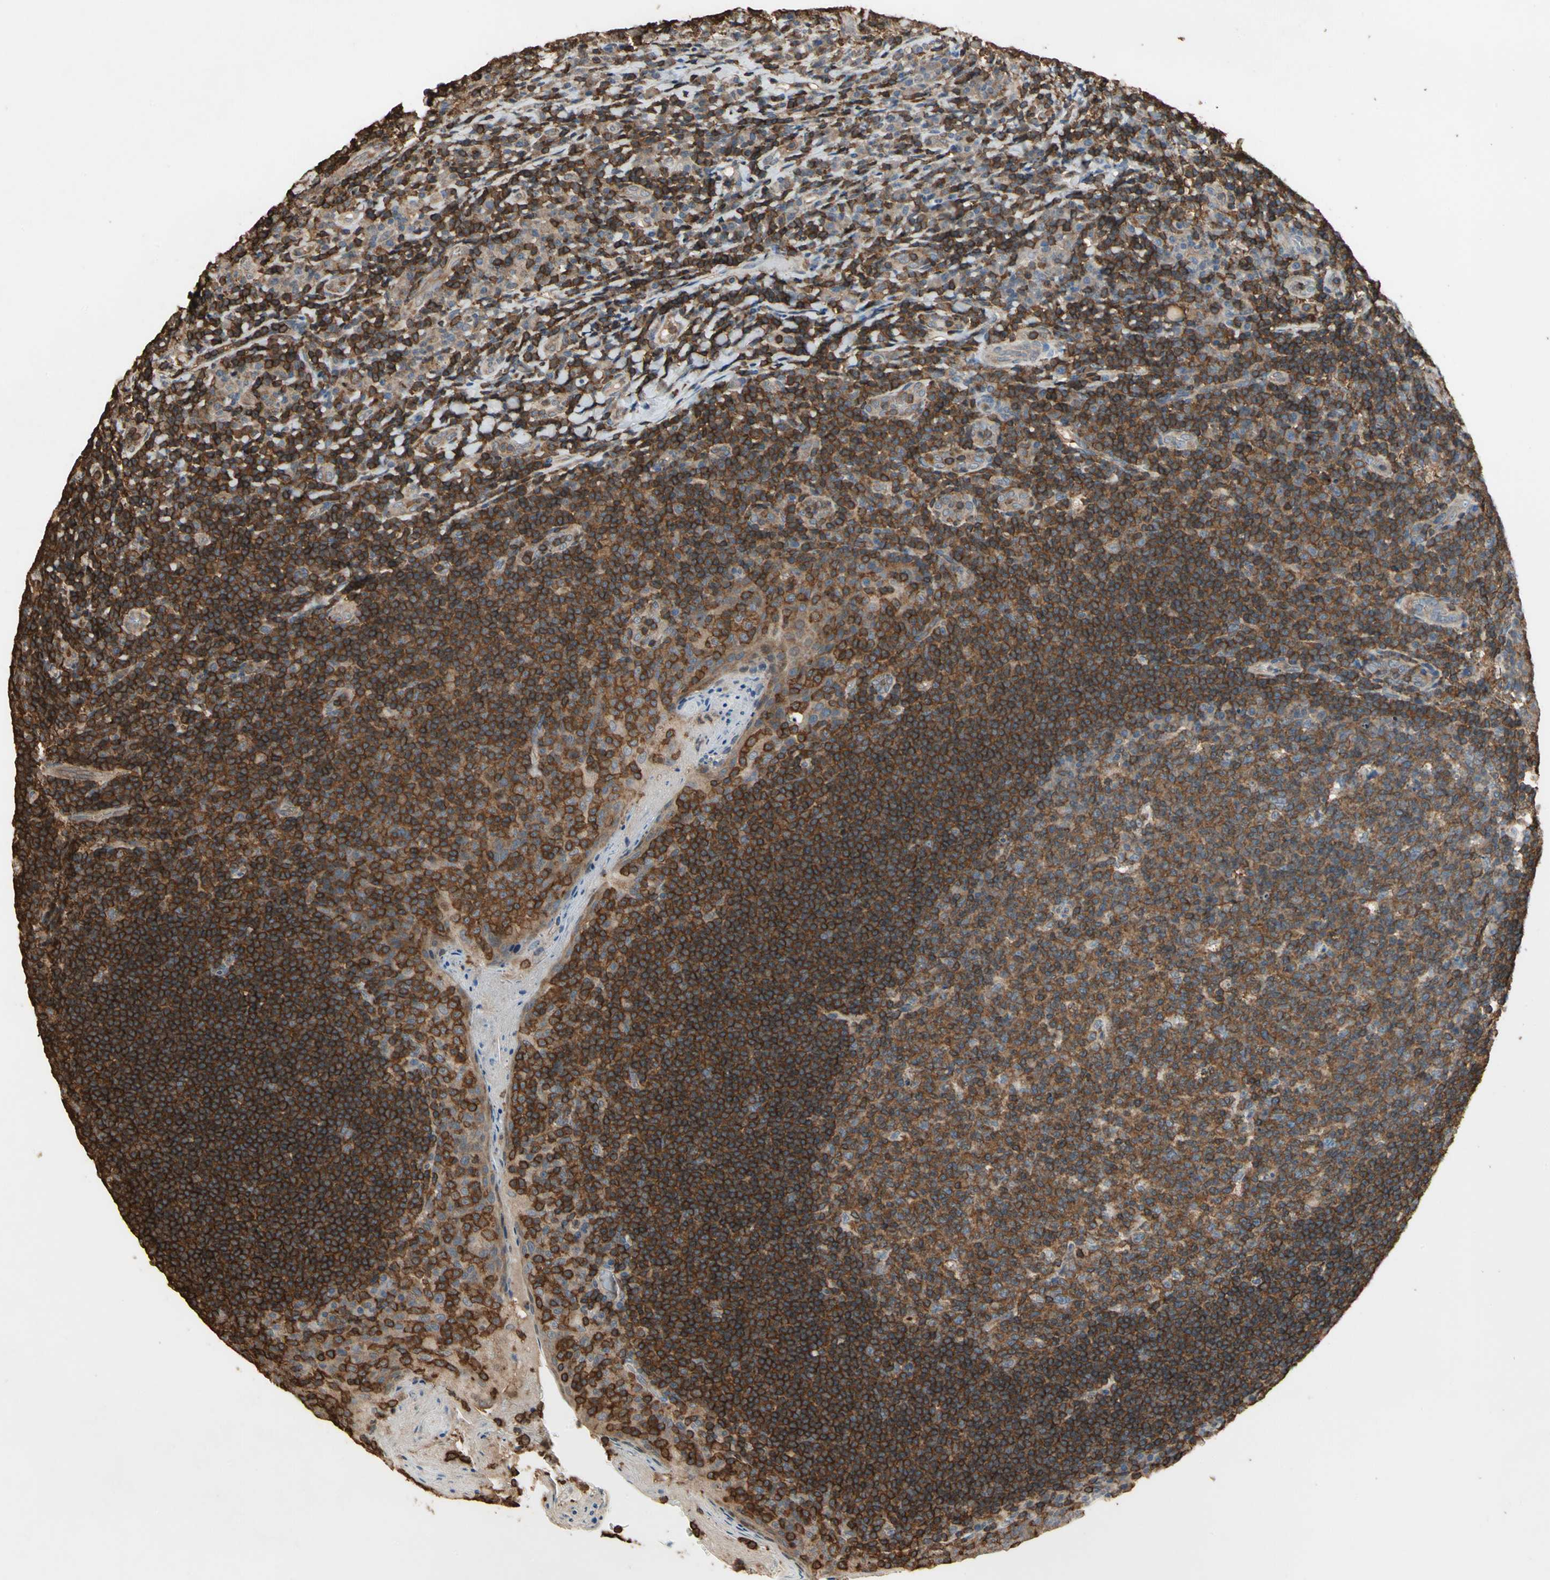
{"staining": {"intensity": "strong", "quantity": ">75%", "location": "cytoplasmic/membranous"}, "tissue": "tonsil", "cell_type": "Germinal center cells", "image_type": "normal", "snomed": [{"axis": "morphology", "description": "Normal tissue, NOS"}, {"axis": "topography", "description": "Tonsil"}], "caption": "Normal tonsil displays strong cytoplasmic/membranous staining in approximately >75% of germinal center cells The staining was performed using DAB (3,3'-diaminobenzidine) to visualize the protein expression in brown, while the nuclei were stained in blue with hematoxylin (Magnification: 20x)..", "gene": "MAP3K10", "patient": {"sex": "male", "age": 17}}